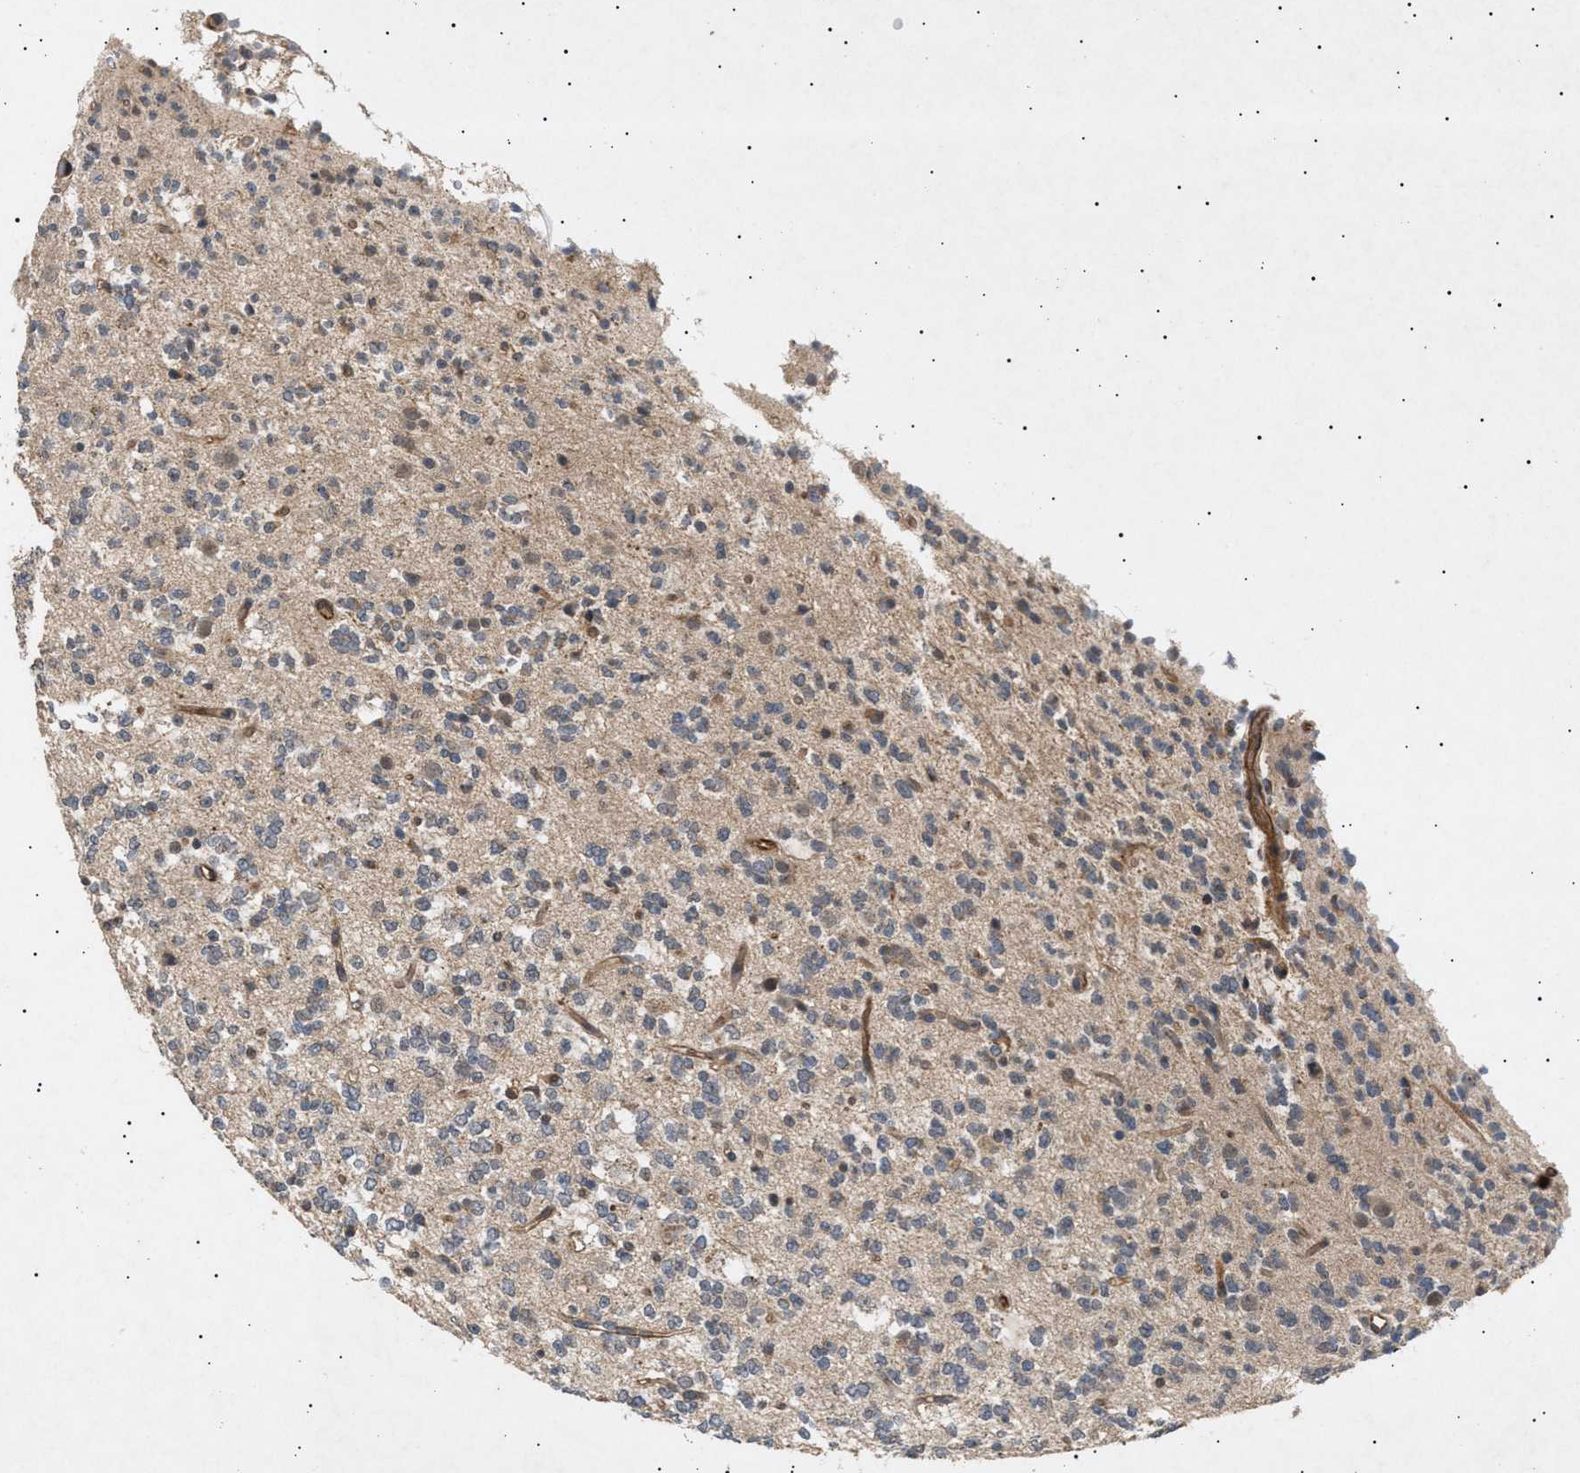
{"staining": {"intensity": "weak", "quantity": "25%-75%", "location": "cytoplasmic/membranous"}, "tissue": "glioma", "cell_type": "Tumor cells", "image_type": "cancer", "snomed": [{"axis": "morphology", "description": "Glioma, malignant, Low grade"}, {"axis": "topography", "description": "Brain"}], "caption": "This is a histology image of immunohistochemistry (IHC) staining of glioma, which shows weak staining in the cytoplasmic/membranous of tumor cells.", "gene": "SIRT5", "patient": {"sex": "male", "age": 38}}